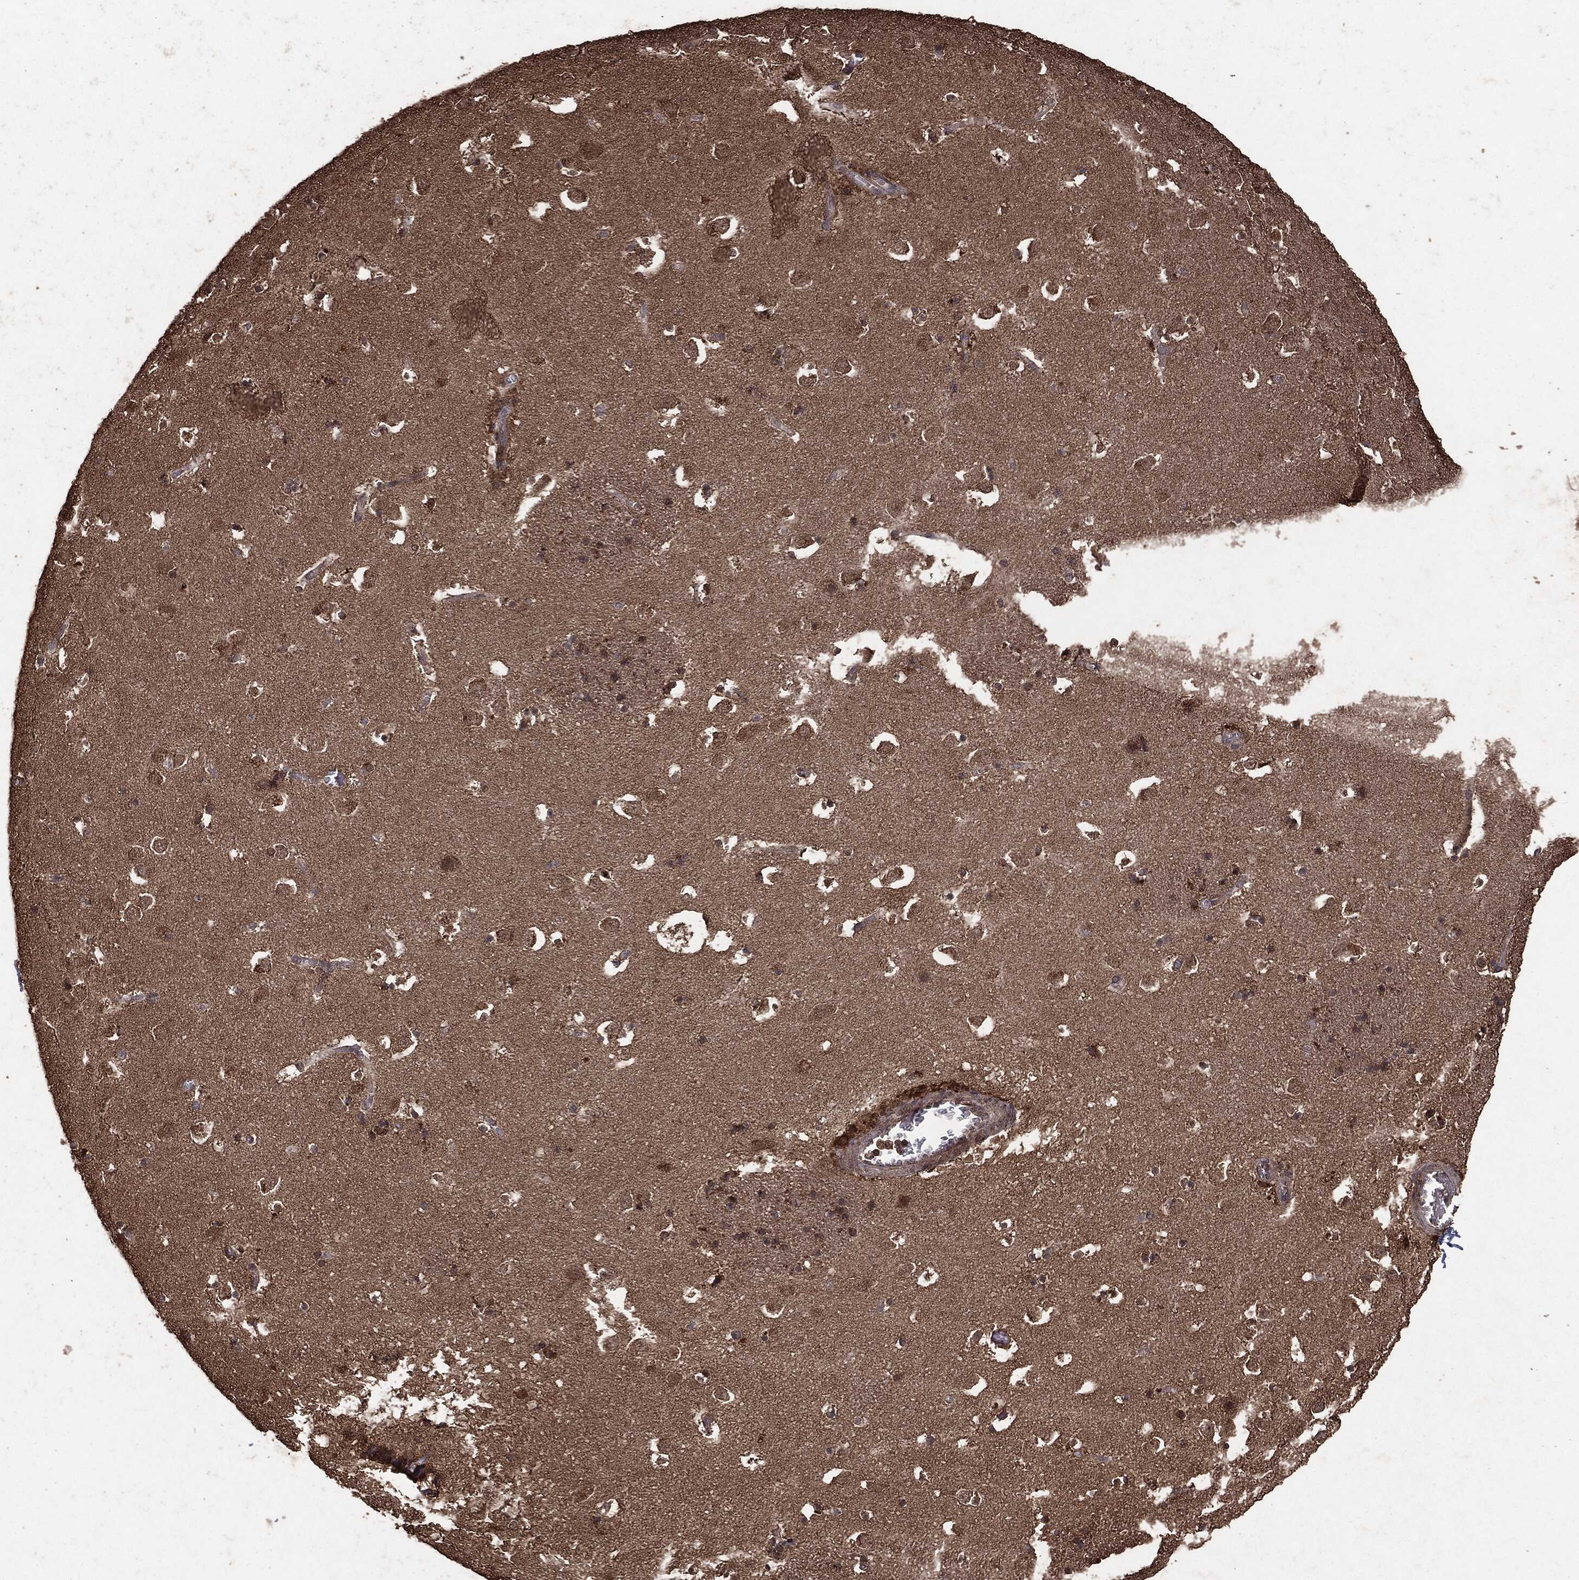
{"staining": {"intensity": "moderate", "quantity": "<25%", "location": "cytoplasmic/membranous"}, "tissue": "caudate", "cell_type": "Glial cells", "image_type": "normal", "snomed": [{"axis": "morphology", "description": "Normal tissue, NOS"}, {"axis": "topography", "description": "Lateral ventricle wall"}], "caption": "Immunohistochemical staining of normal human caudate reveals low levels of moderate cytoplasmic/membranous staining in approximately <25% of glial cells.", "gene": "NME1", "patient": {"sex": "female", "age": 42}}